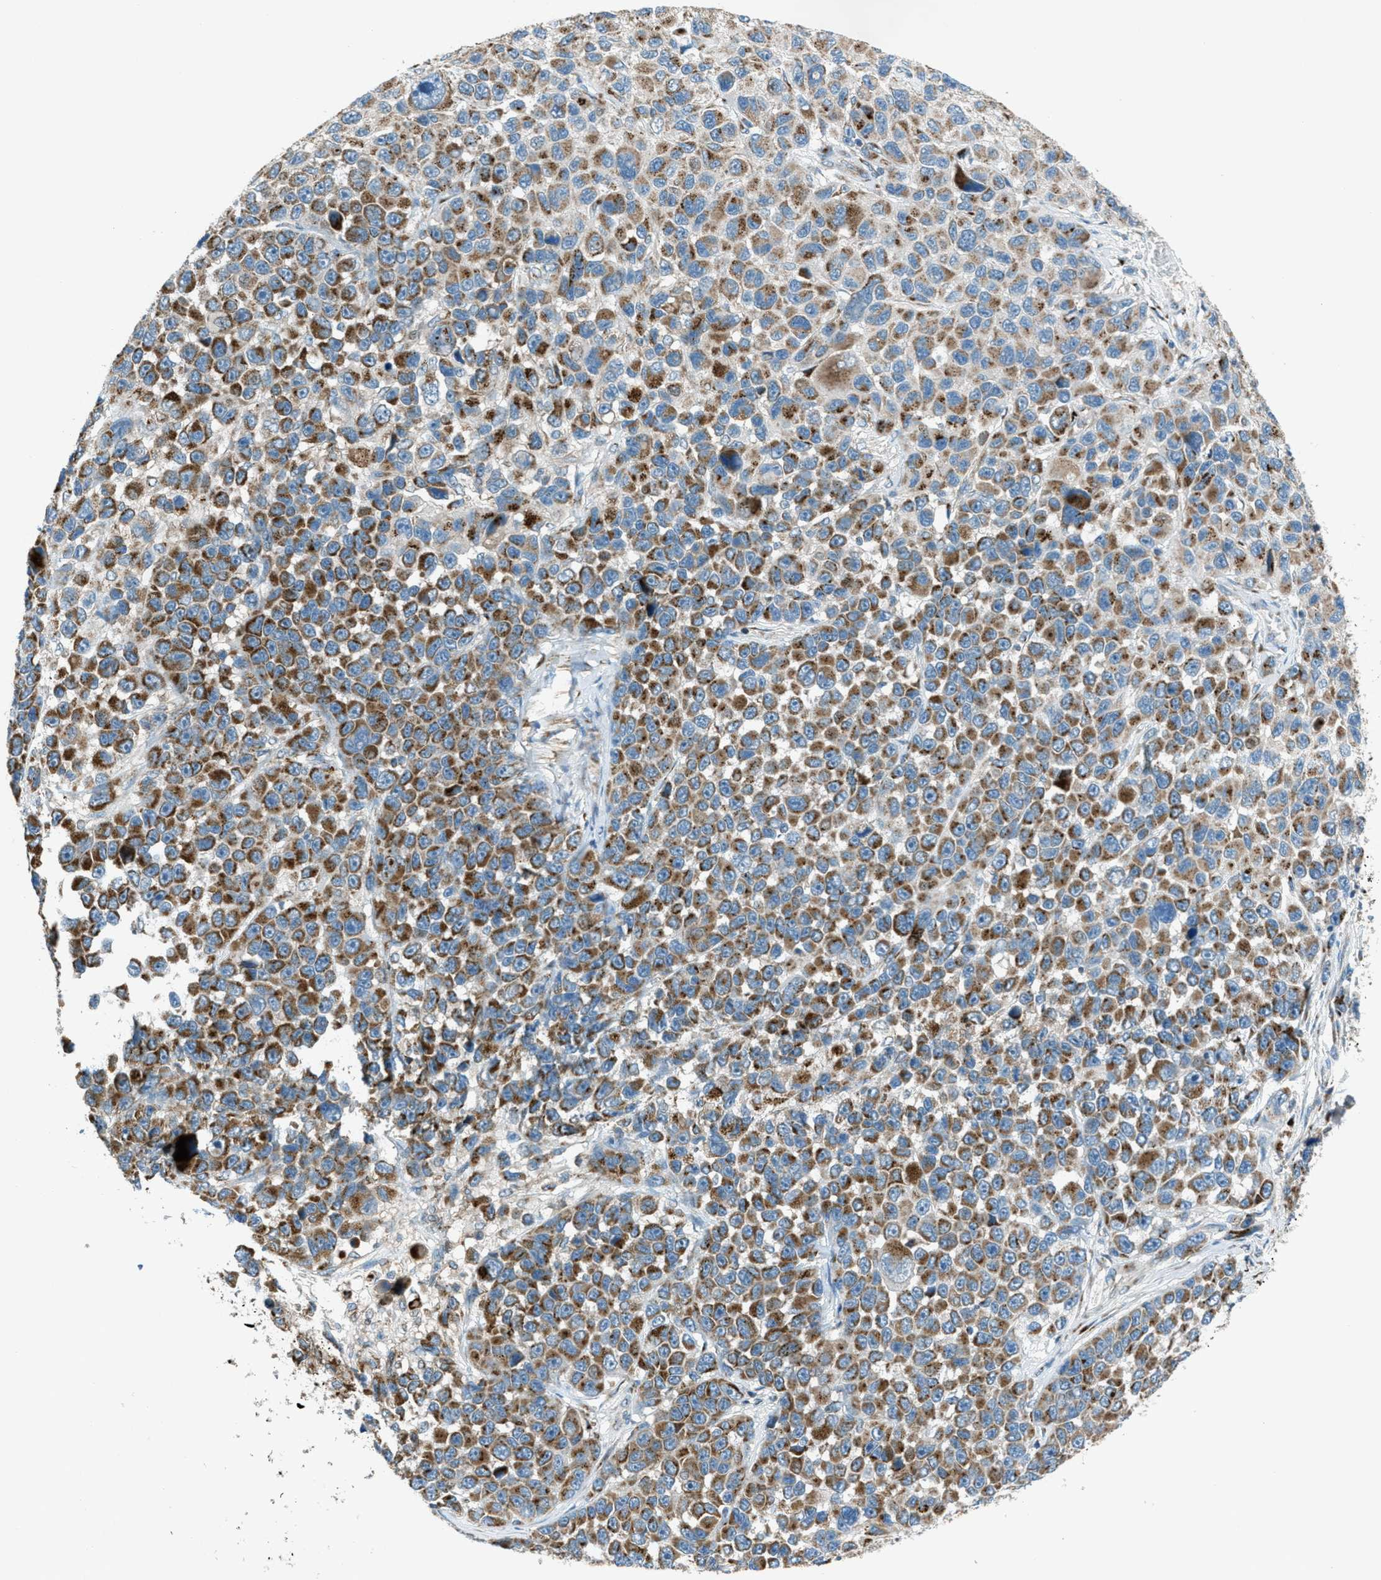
{"staining": {"intensity": "moderate", "quantity": ">75%", "location": "cytoplasmic/membranous"}, "tissue": "melanoma", "cell_type": "Tumor cells", "image_type": "cancer", "snomed": [{"axis": "morphology", "description": "Malignant melanoma, NOS"}, {"axis": "topography", "description": "Skin"}], "caption": "Immunohistochemistry (IHC) micrograph of human malignant melanoma stained for a protein (brown), which exhibits medium levels of moderate cytoplasmic/membranous positivity in about >75% of tumor cells.", "gene": "BCKDK", "patient": {"sex": "male", "age": 53}}